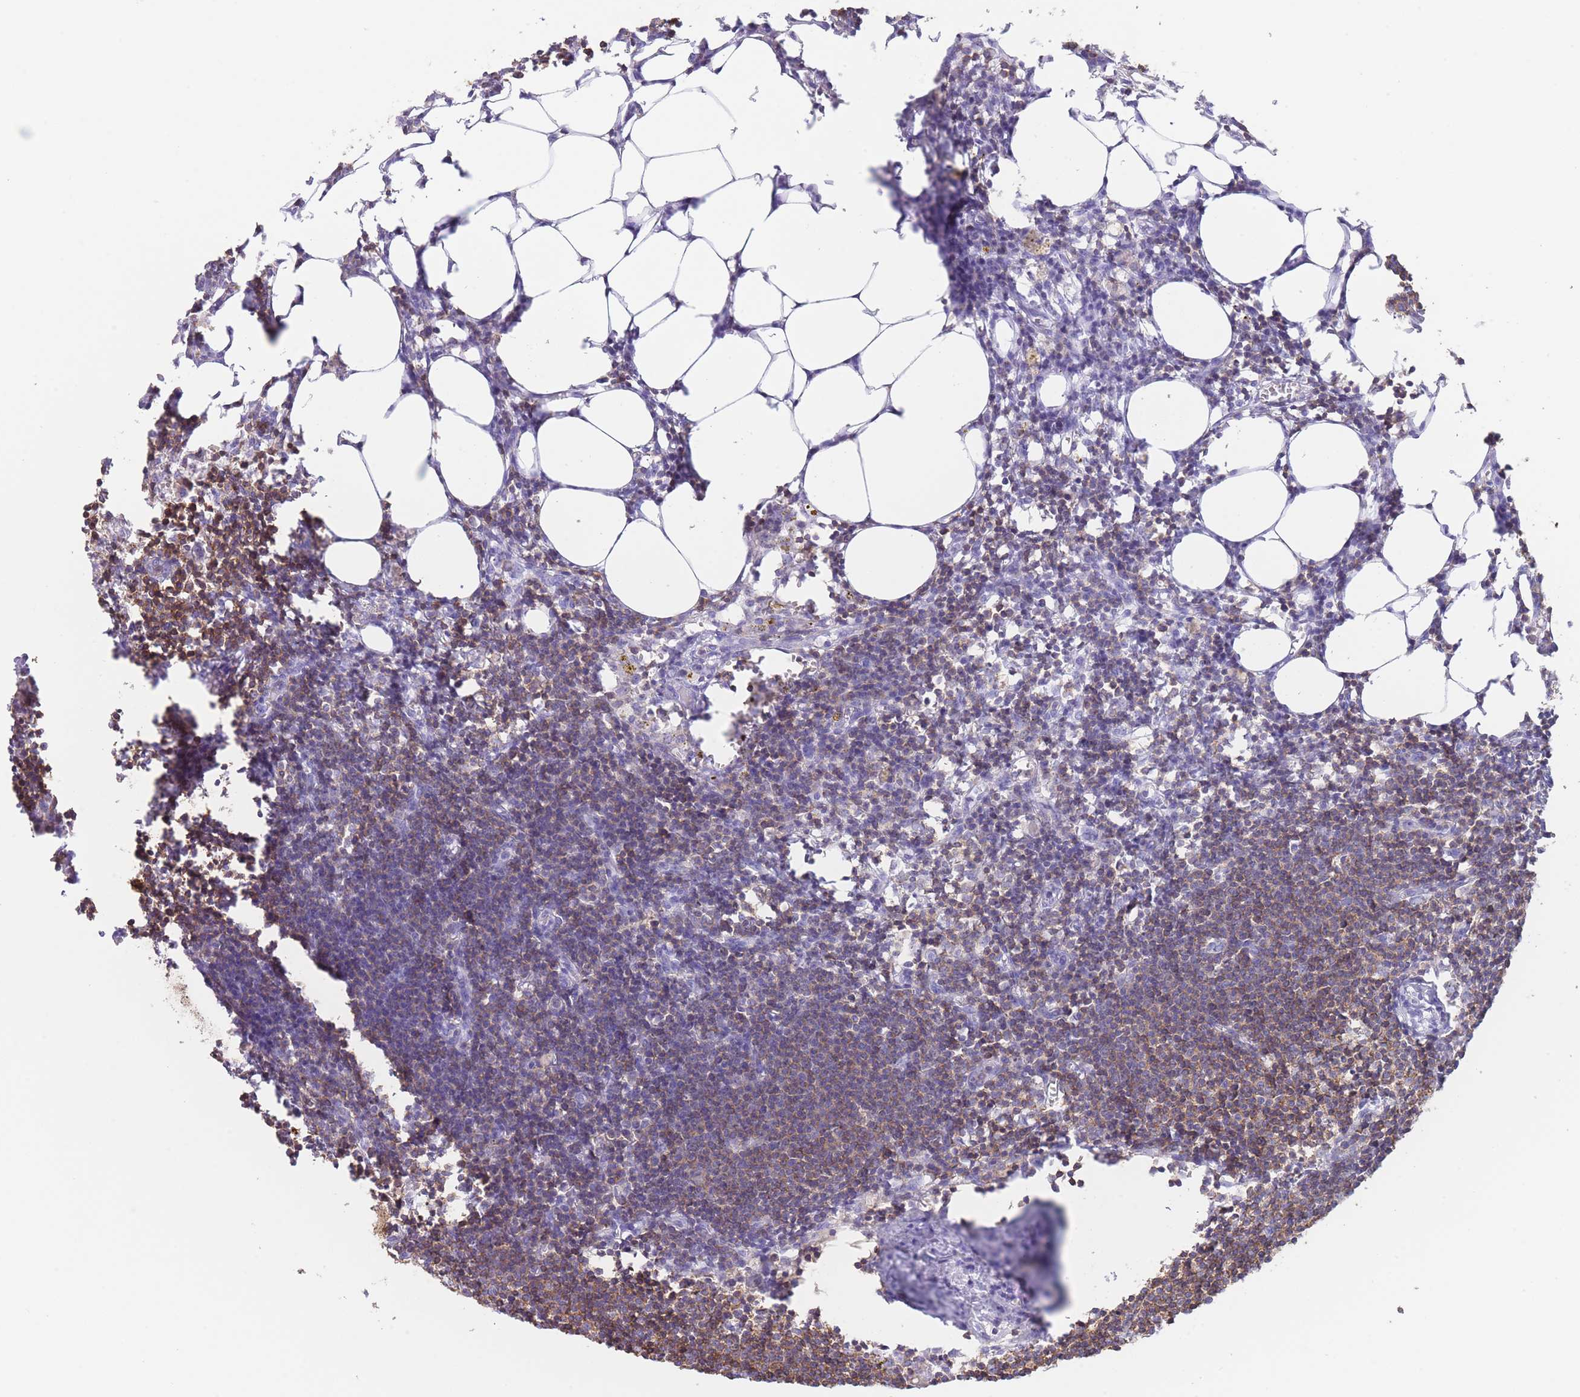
{"staining": {"intensity": "strong", "quantity": ">75%", "location": "cytoplasmic/membranous"}, "tissue": "lymph node", "cell_type": "Germinal center cells", "image_type": "normal", "snomed": [{"axis": "morphology", "description": "Normal tissue, NOS"}, {"axis": "topography", "description": "Lymph node"}], "caption": "The photomicrograph shows immunohistochemical staining of unremarkable lymph node. There is strong cytoplasmic/membranous positivity is appreciated in about >75% of germinal center cells.", "gene": "CORO1A", "patient": {"sex": "female", "age": 30}}